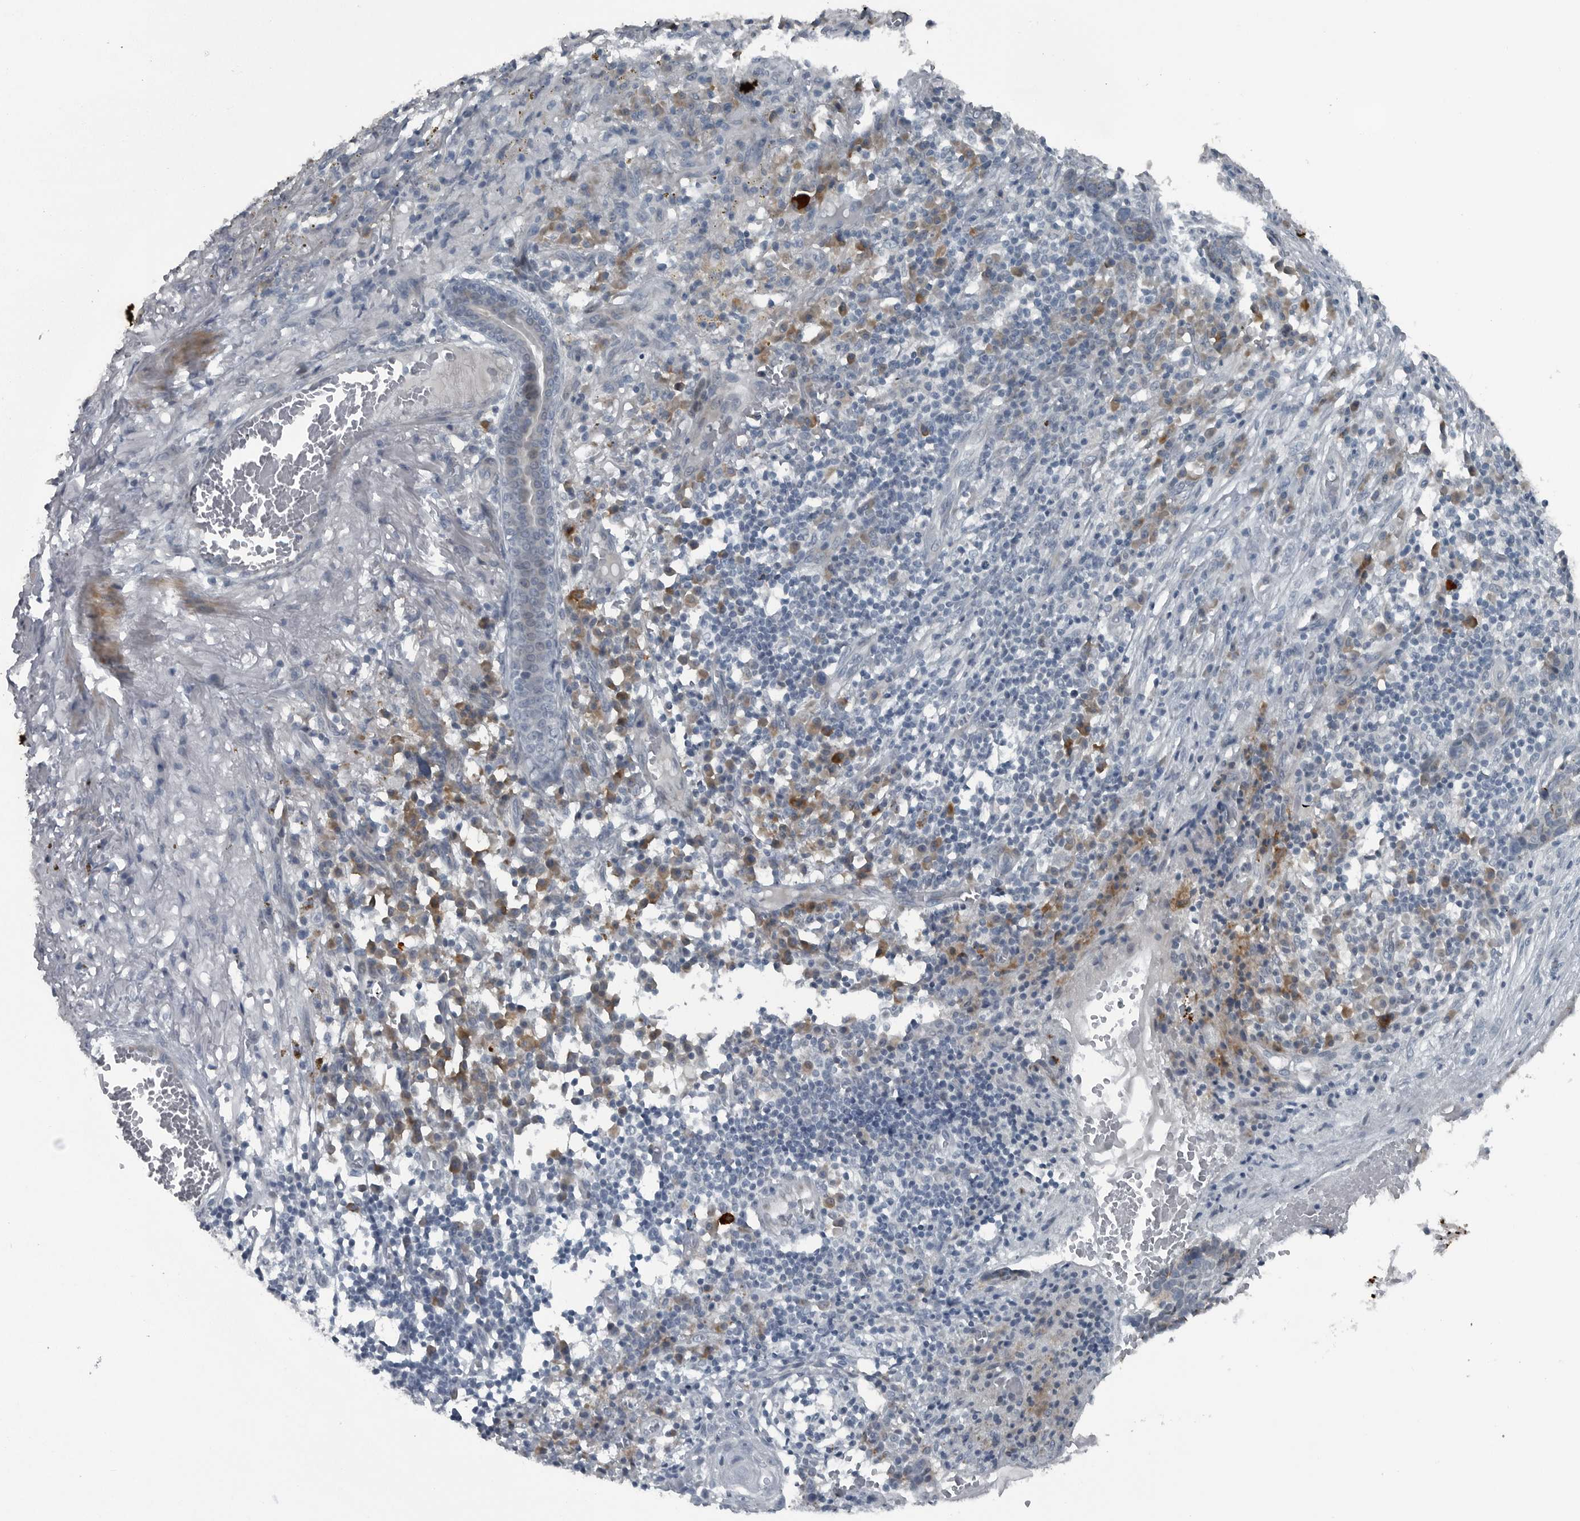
{"staining": {"intensity": "negative", "quantity": "none", "location": "none"}, "tissue": "skin cancer", "cell_type": "Tumor cells", "image_type": "cancer", "snomed": [{"axis": "morphology", "description": "Basal cell carcinoma"}, {"axis": "topography", "description": "Skin"}], "caption": "Tumor cells show no significant protein expression in skin cancer (basal cell carcinoma).", "gene": "DNAAF11", "patient": {"sex": "male", "age": 85}}